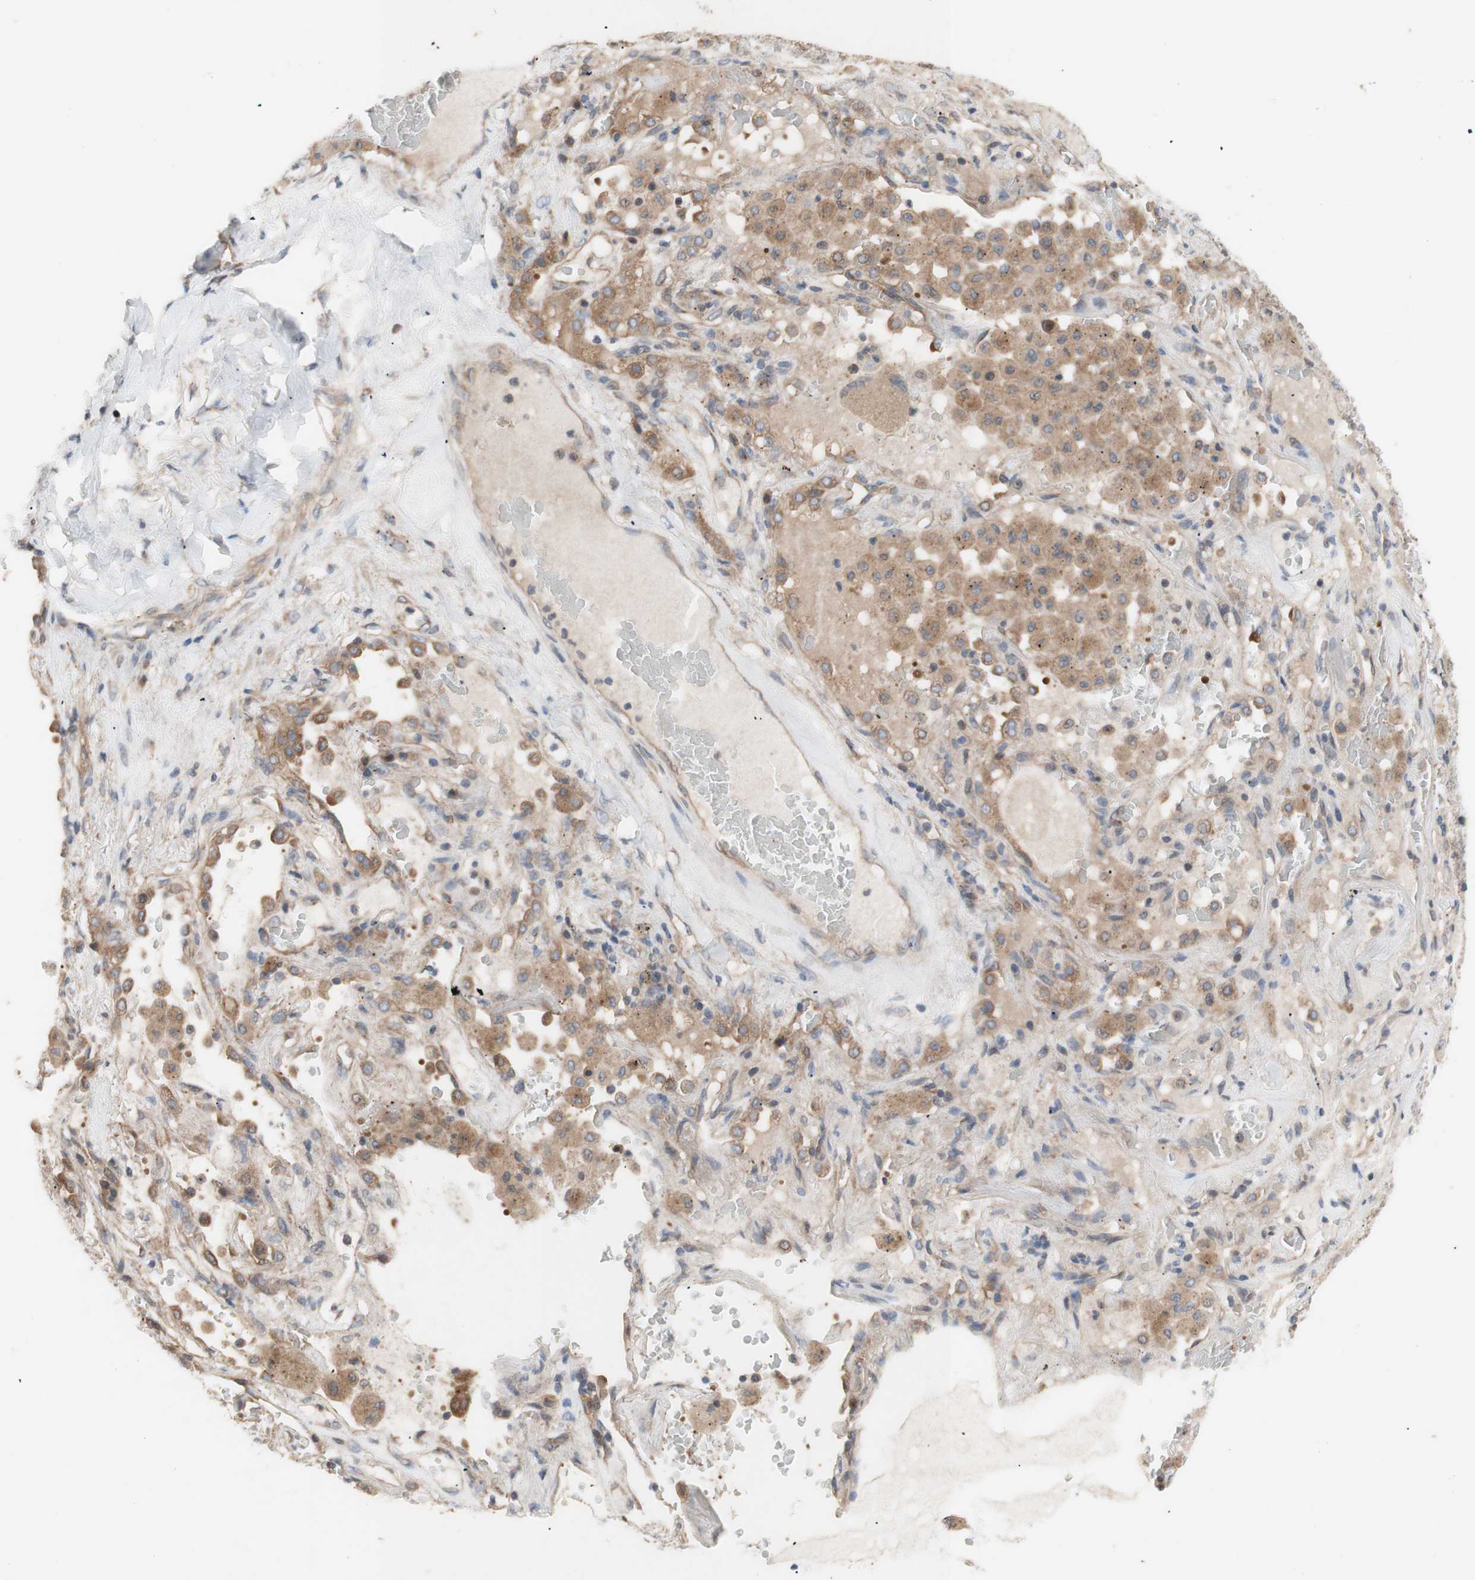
{"staining": {"intensity": "moderate", "quantity": ">75%", "location": "cytoplasmic/membranous"}, "tissue": "lung cancer", "cell_type": "Tumor cells", "image_type": "cancer", "snomed": [{"axis": "morphology", "description": "Squamous cell carcinoma, NOS"}, {"axis": "topography", "description": "Lung"}], "caption": "High-power microscopy captured an immunohistochemistry histopathology image of squamous cell carcinoma (lung), revealing moderate cytoplasmic/membranous positivity in approximately >75% of tumor cells.", "gene": "DYNLRB1", "patient": {"sex": "male", "age": 57}}